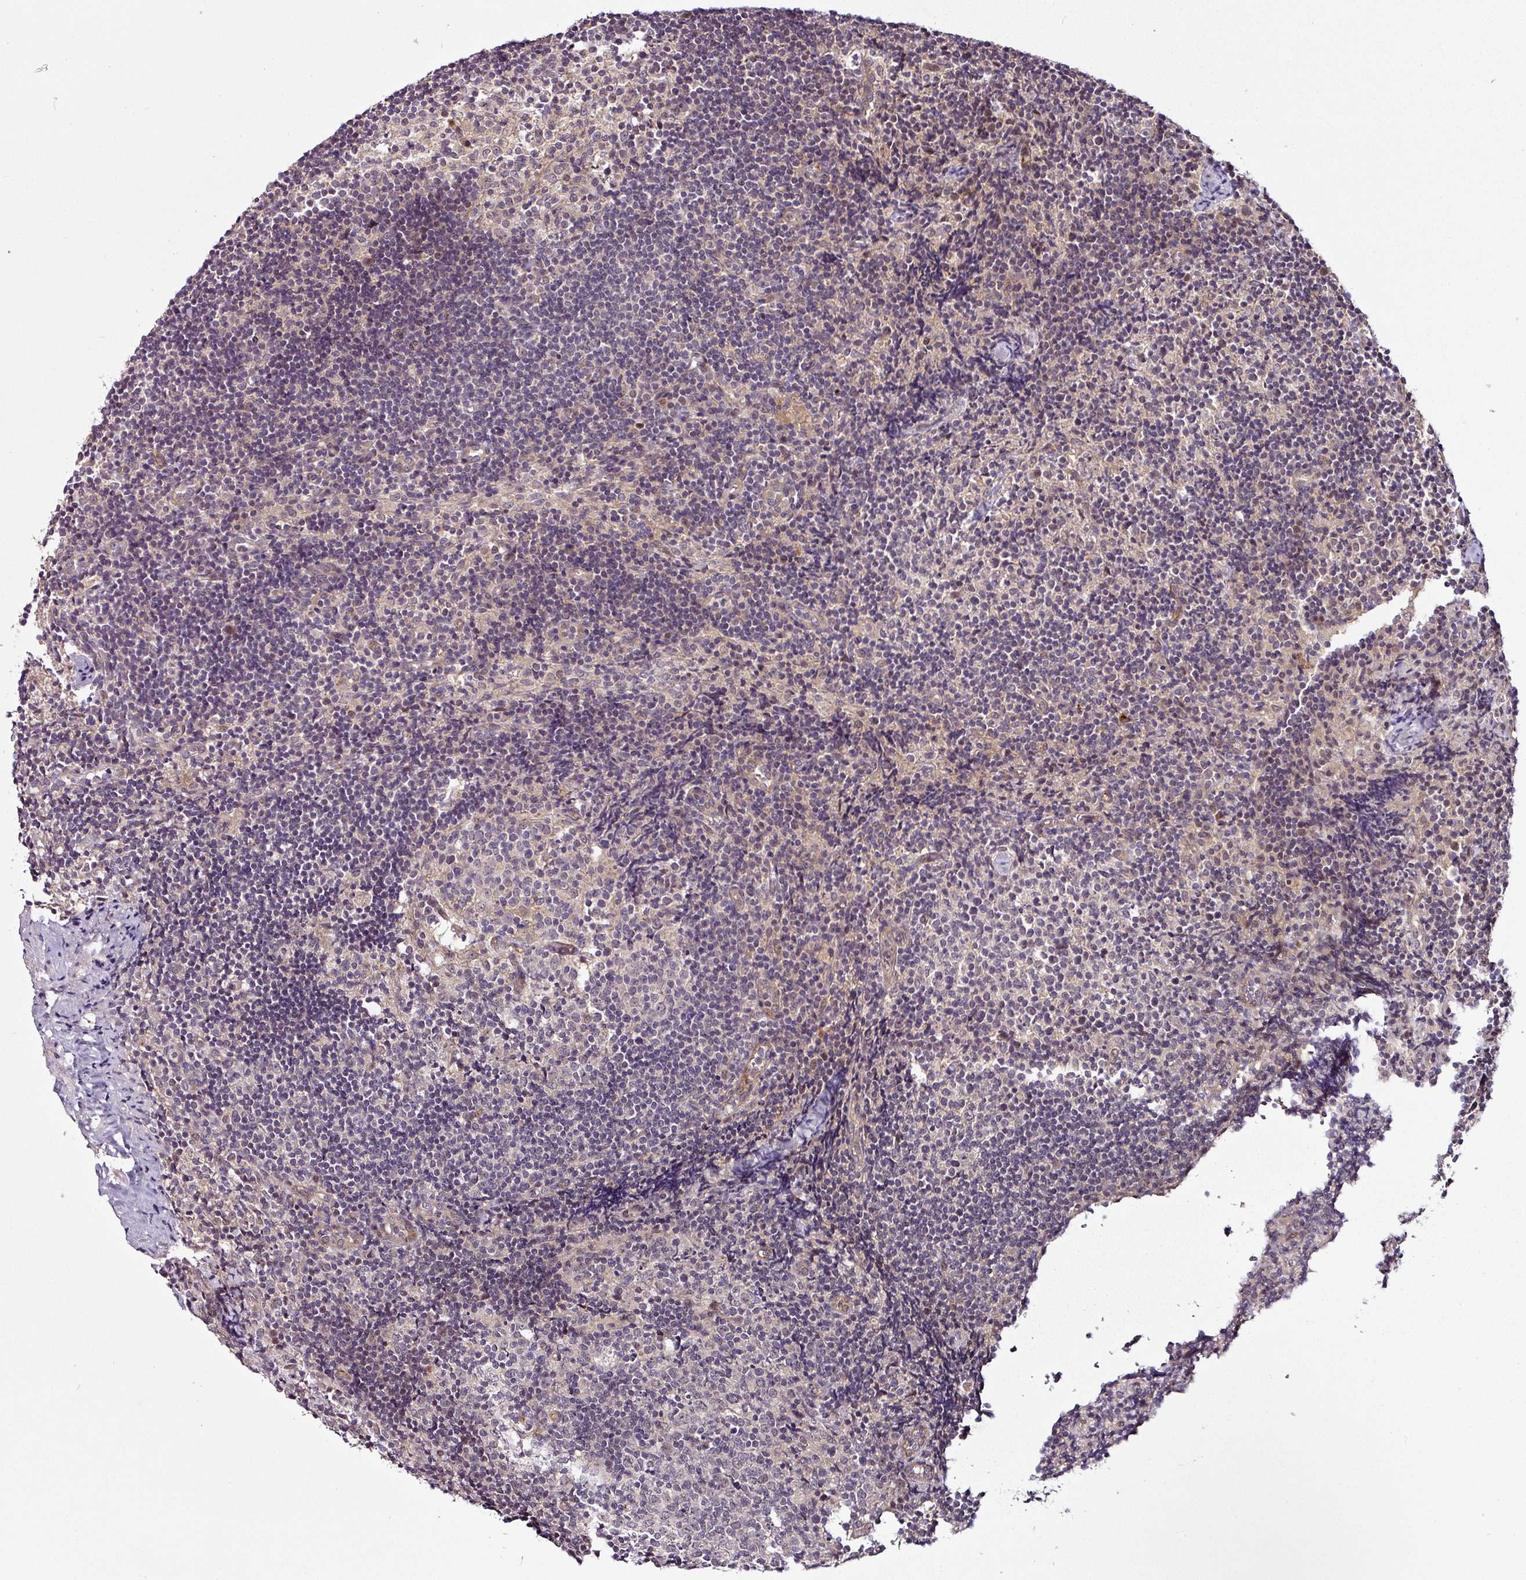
{"staining": {"intensity": "moderate", "quantity": "25%-75%", "location": "nuclear"}, "tissue": "lymph node", "cell_type": "Germinal center cells", "image_type": "normal", "snomed": [{"axis": "morphology", "description": "Normal tissue, NOS"}, {"axis": "topography", "description": "Lymph node"}], "caption": "Immunohistochemical staining of normal lymph node displays 25%-75% levels of moderate nuclear protein positivity in approximately 25%-75% of germinal center cells. (Stains: DAB (3,3'-diaminobenzidine) in brown, nuclei in blue, Microscopy: brightfield microscopy at high magnification).", "gene": "DCAF13", "patient": {"sex": "female", "age": 52}}